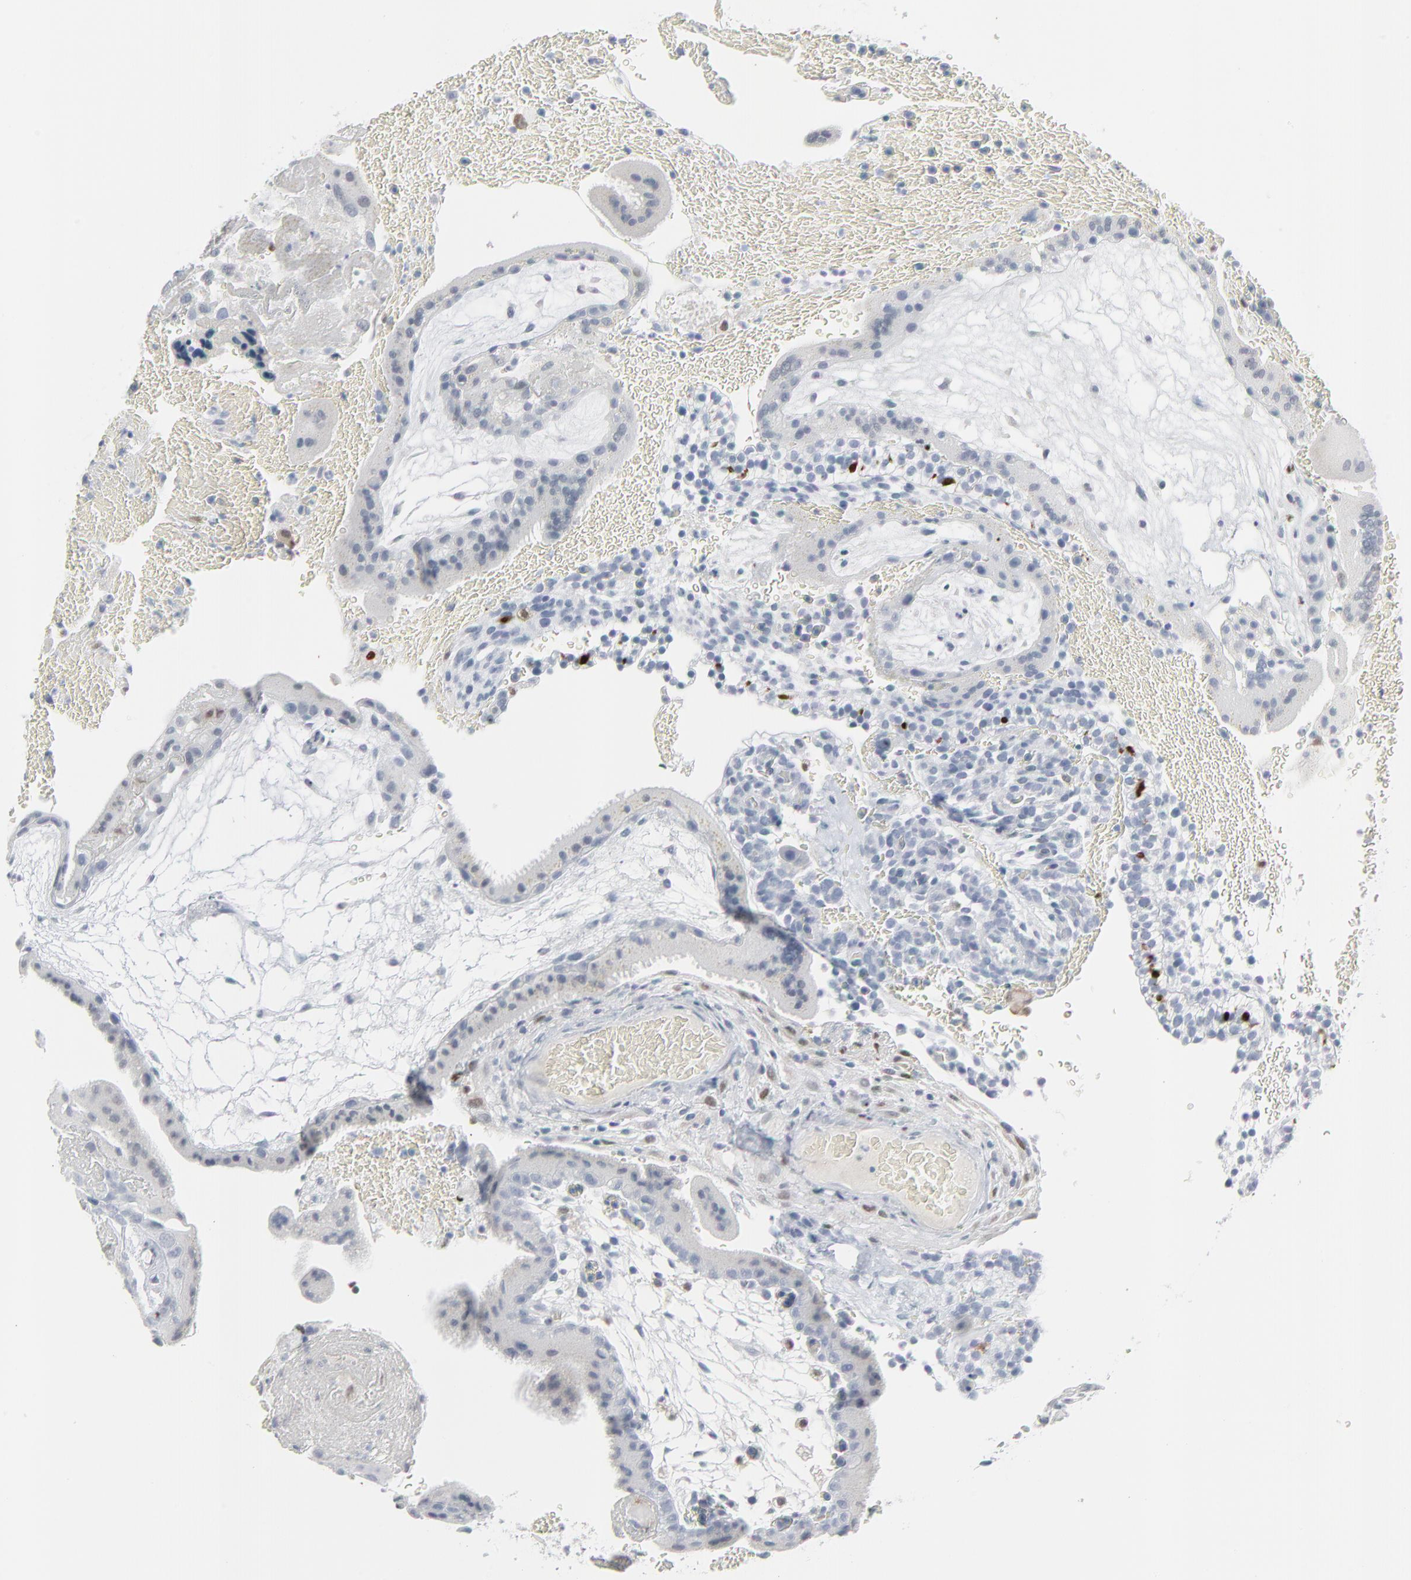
{"staining": {"intensity": "negative", "quantity": "none", "location": "none"}, "tissue": "placenta", "cell_type": "Trophoblastic cells", "image_type": "normal", "snomed": [{"axis": "morphology", "description": "Normal tissue, NOS"}, {"axis": "topography", "description": "Placenta"}], "caption": "The histopathology image shows no staining of trophoblastic cells in normal placenta.", "gene": "MITF", "patient": {"sex": "female", "age": 35}}